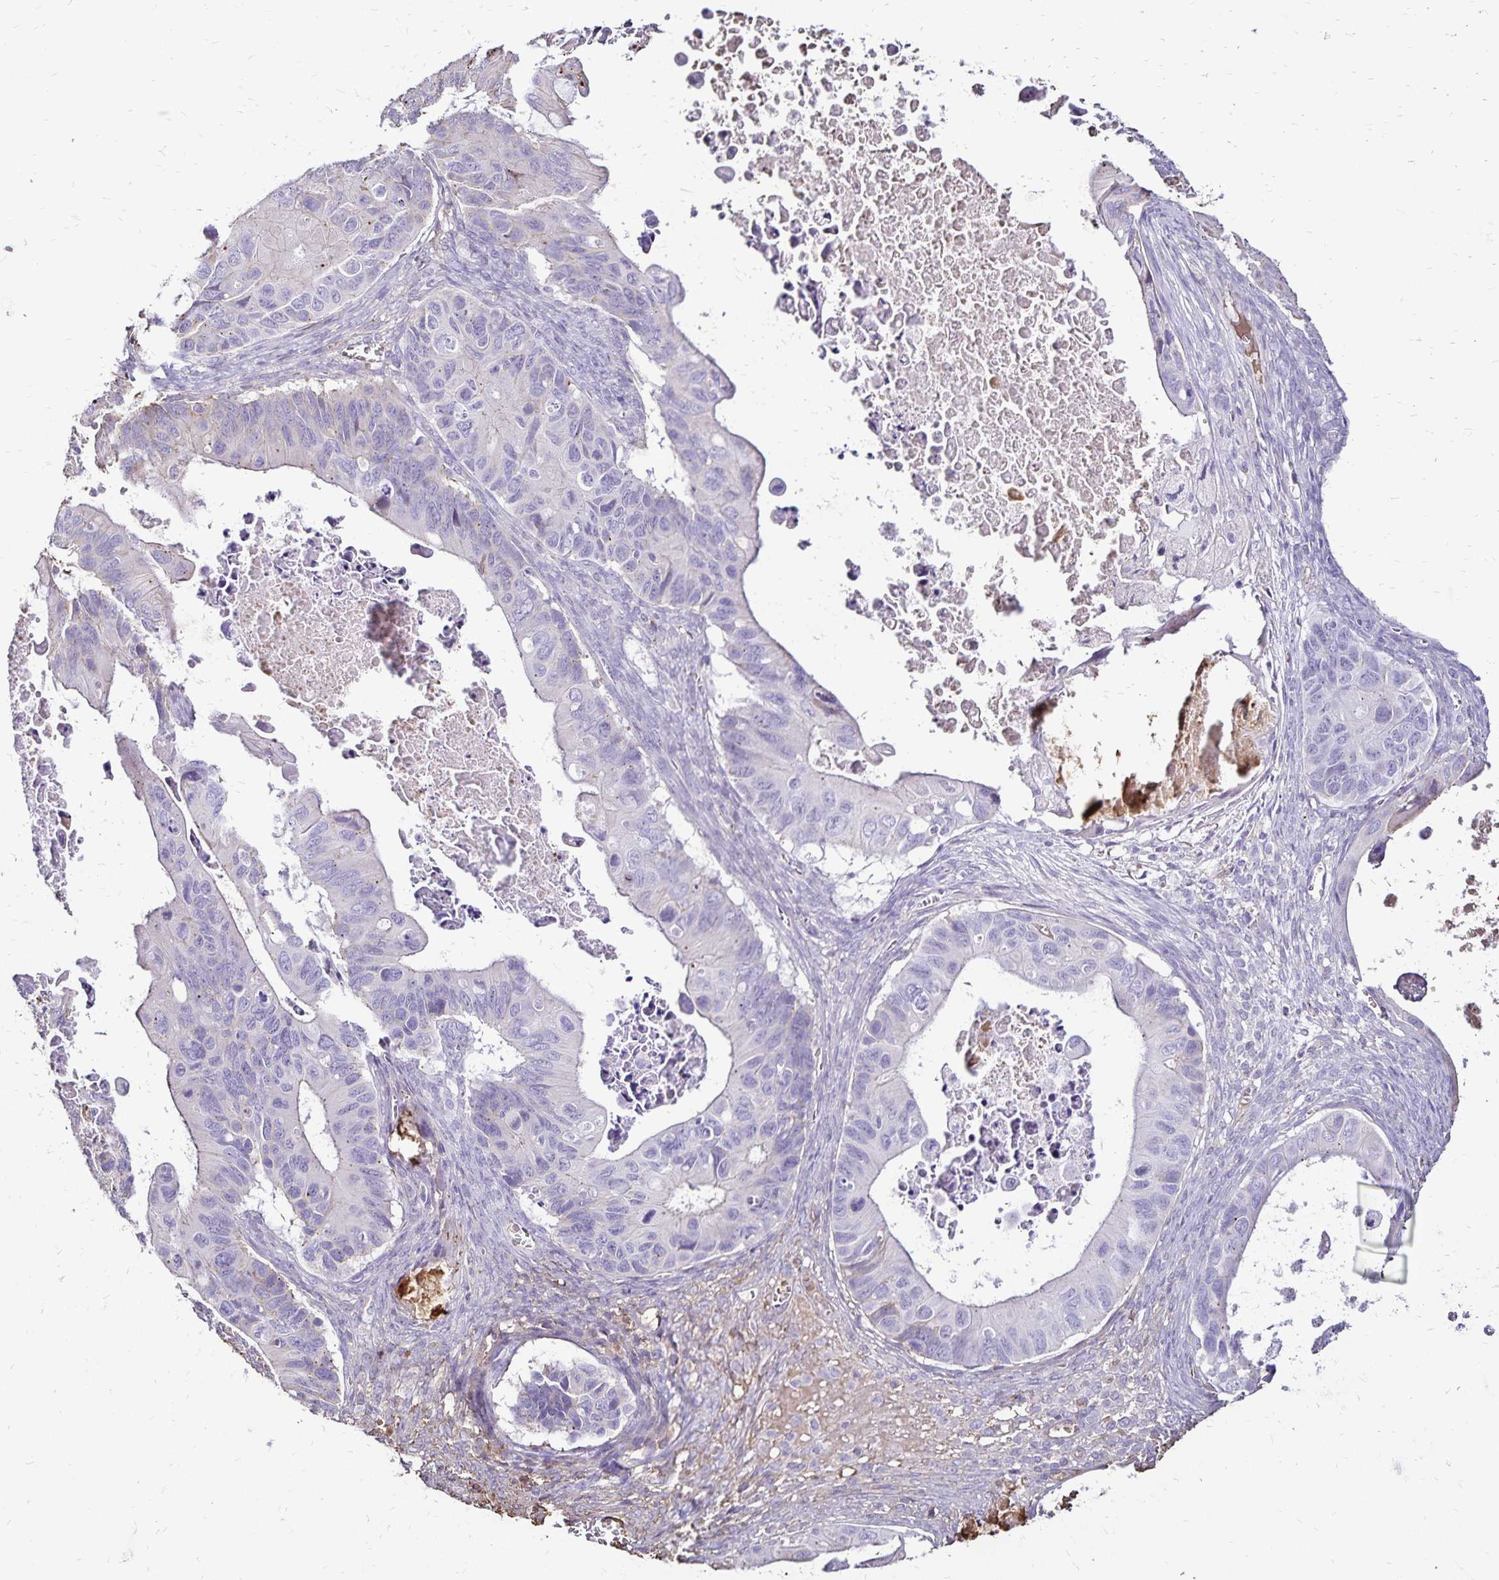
{"staining": {"intensity": "negative", "quantity": "none", "location": "none"}, "tissue": "ovarian cancer", "cell_type": "Tumor cells", "image_type": "cancer", "snomed": [{"axis": "morphology", "description": "Cystadenocarcinoma, mucinous, NOS"}, {"axis": "topography", "description": "Ovary"}], "caption": "Ovarian cancer was stained to show a protein in brown. There is no significant positivity in tumor cells.", "gene": "KISS1", "patient": {"sex": "female", "age": 64}}